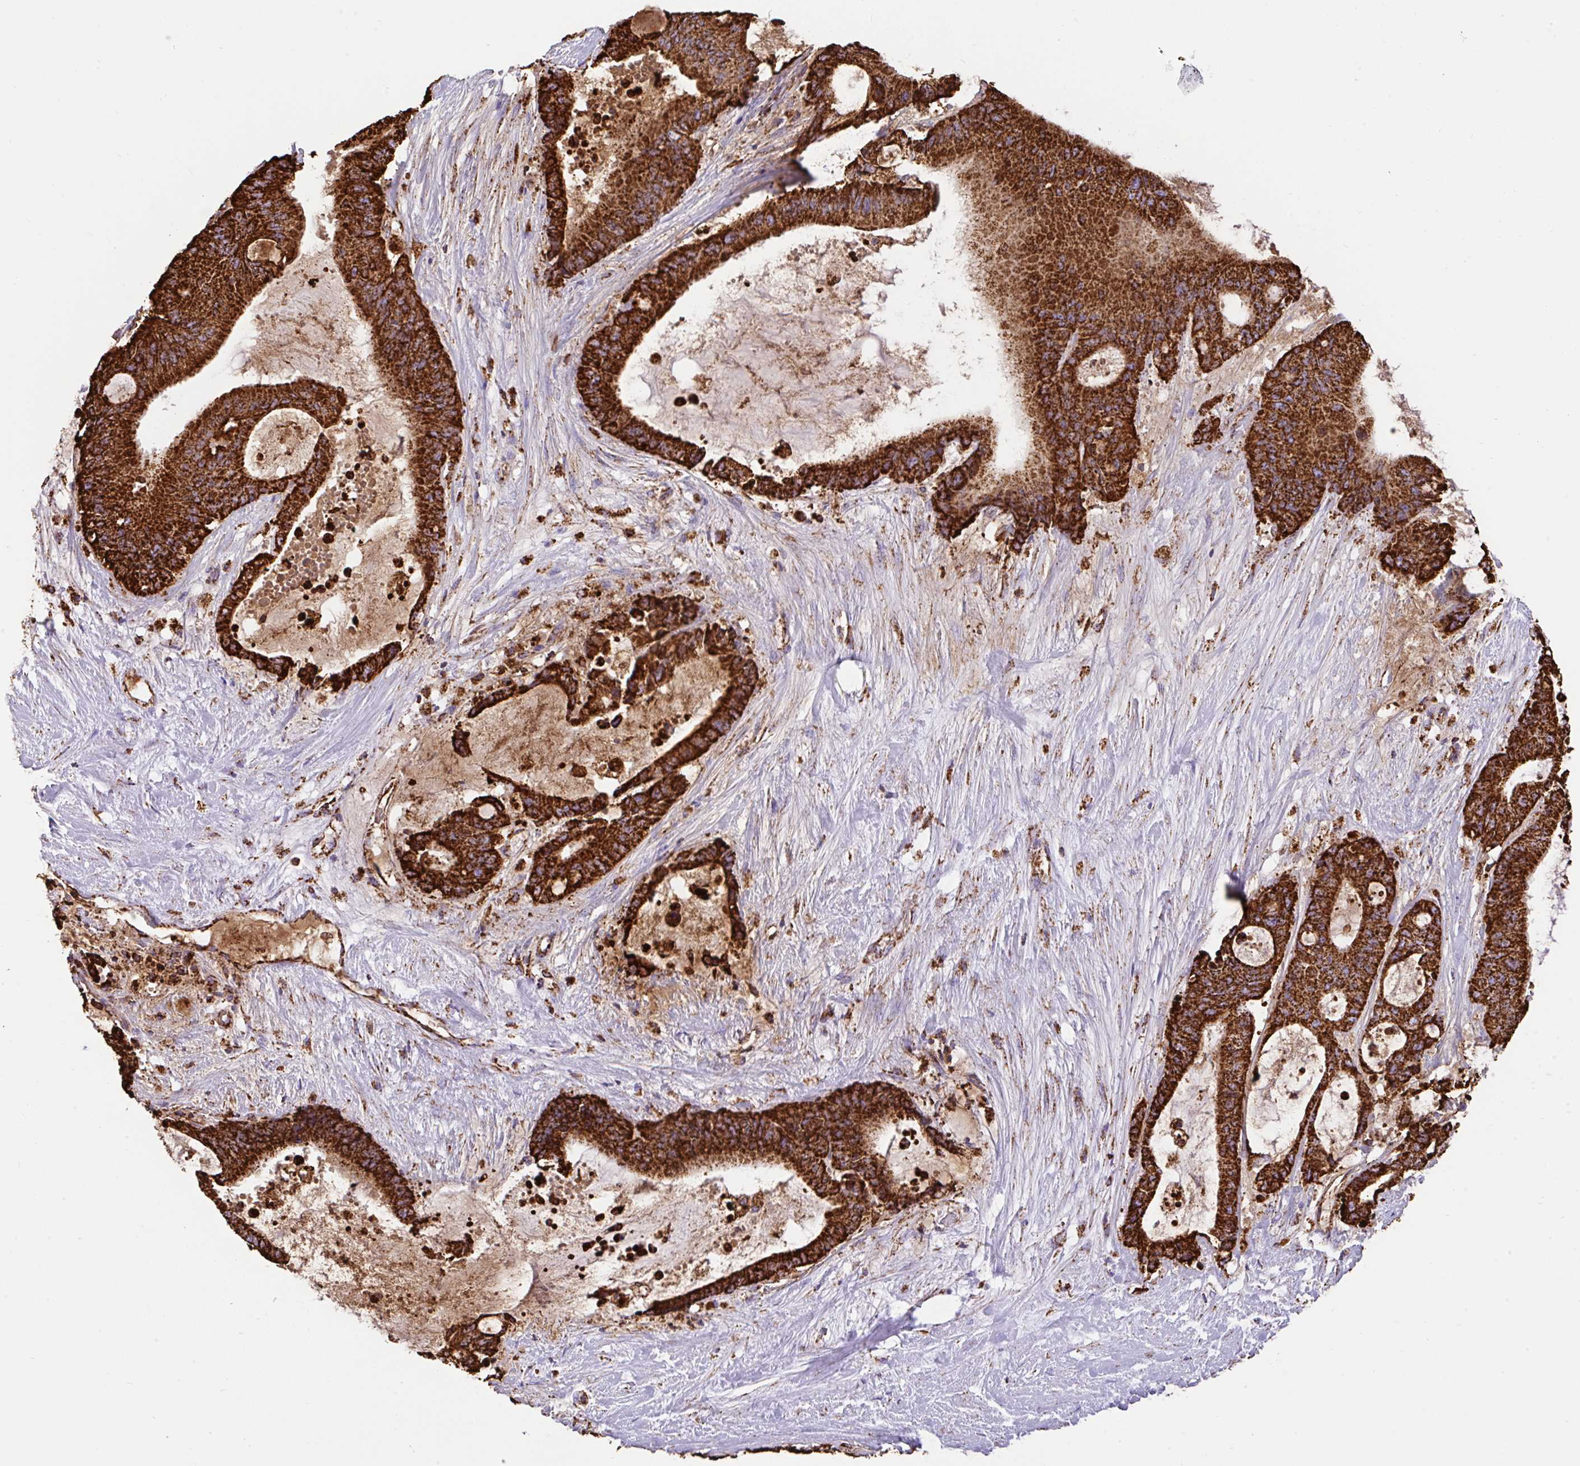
{"staining": {"intensity": "strong", "quantity": ">75%", "location": "cytoplasmic/membranous"}, "tissue": "liver cancer", "cell_type": "Tumor cells", "image_type": "cancer", "snomed": [{"axis": "morphology", "description": "Normal tissue, NOS"}, {"axis": "morphology", "description": "Cholangiocarcinoma"}, {"axis": "topography", "description": "Liver"}, {"axis": "topography", "description": "Peripheral nerve tissue"}], "caption": "Liver cancer (cholangiocarcinoma) stained with immunohistochemistry (IHC) shows strong cytoplasmic/membranous positivity in approximately >75% of tumor cells. (DAB (3,3'-diaminobenzidine) IHC with brightfield microscopy, high magnification).", "gene": "ANKRD33B", "patient": {"sex": "female", "age": 73}}